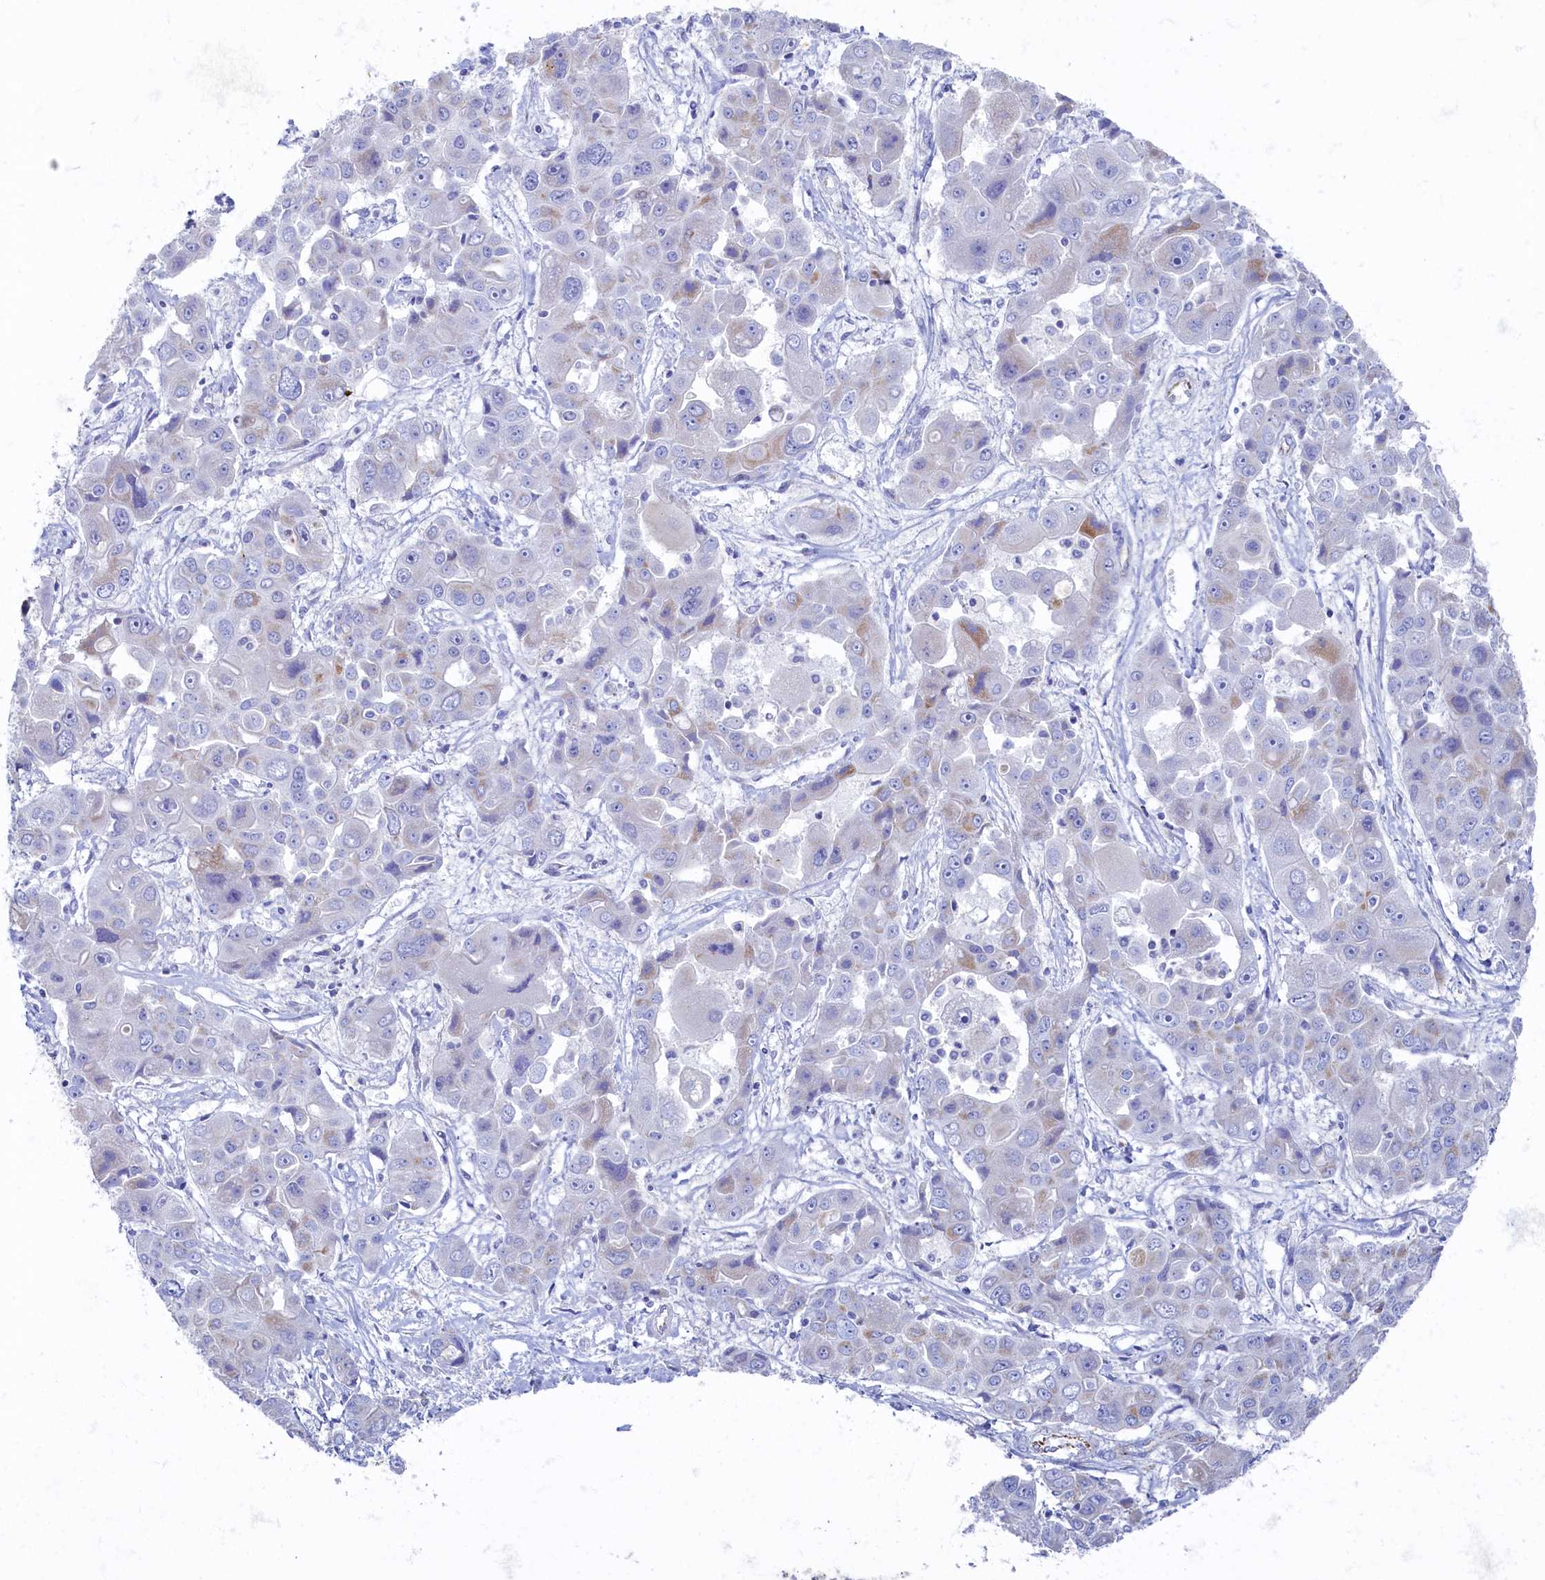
{"staining": {"intensity": "moderate", "quantity": "<25%", "location": "cytoplasmic/membranous"}, "tissue": "liver cancer", "cell_type": "Tumor cells", "image_type": "cancer", "snomed": [{"axis": "morphology", "description": "Cholangiocarcinoma"}, {"axis": "topography", "description": "Liver"}], "caption": "About <25% of tumor cells in human liver cancer (cholangiocarcinoma) show moderate cytoplasmic/membranous protein positivity as visualized by brown immunohistochemical staining.", "gene": "OCIAD2", "patient": {"sex": "male", "age": 67}}